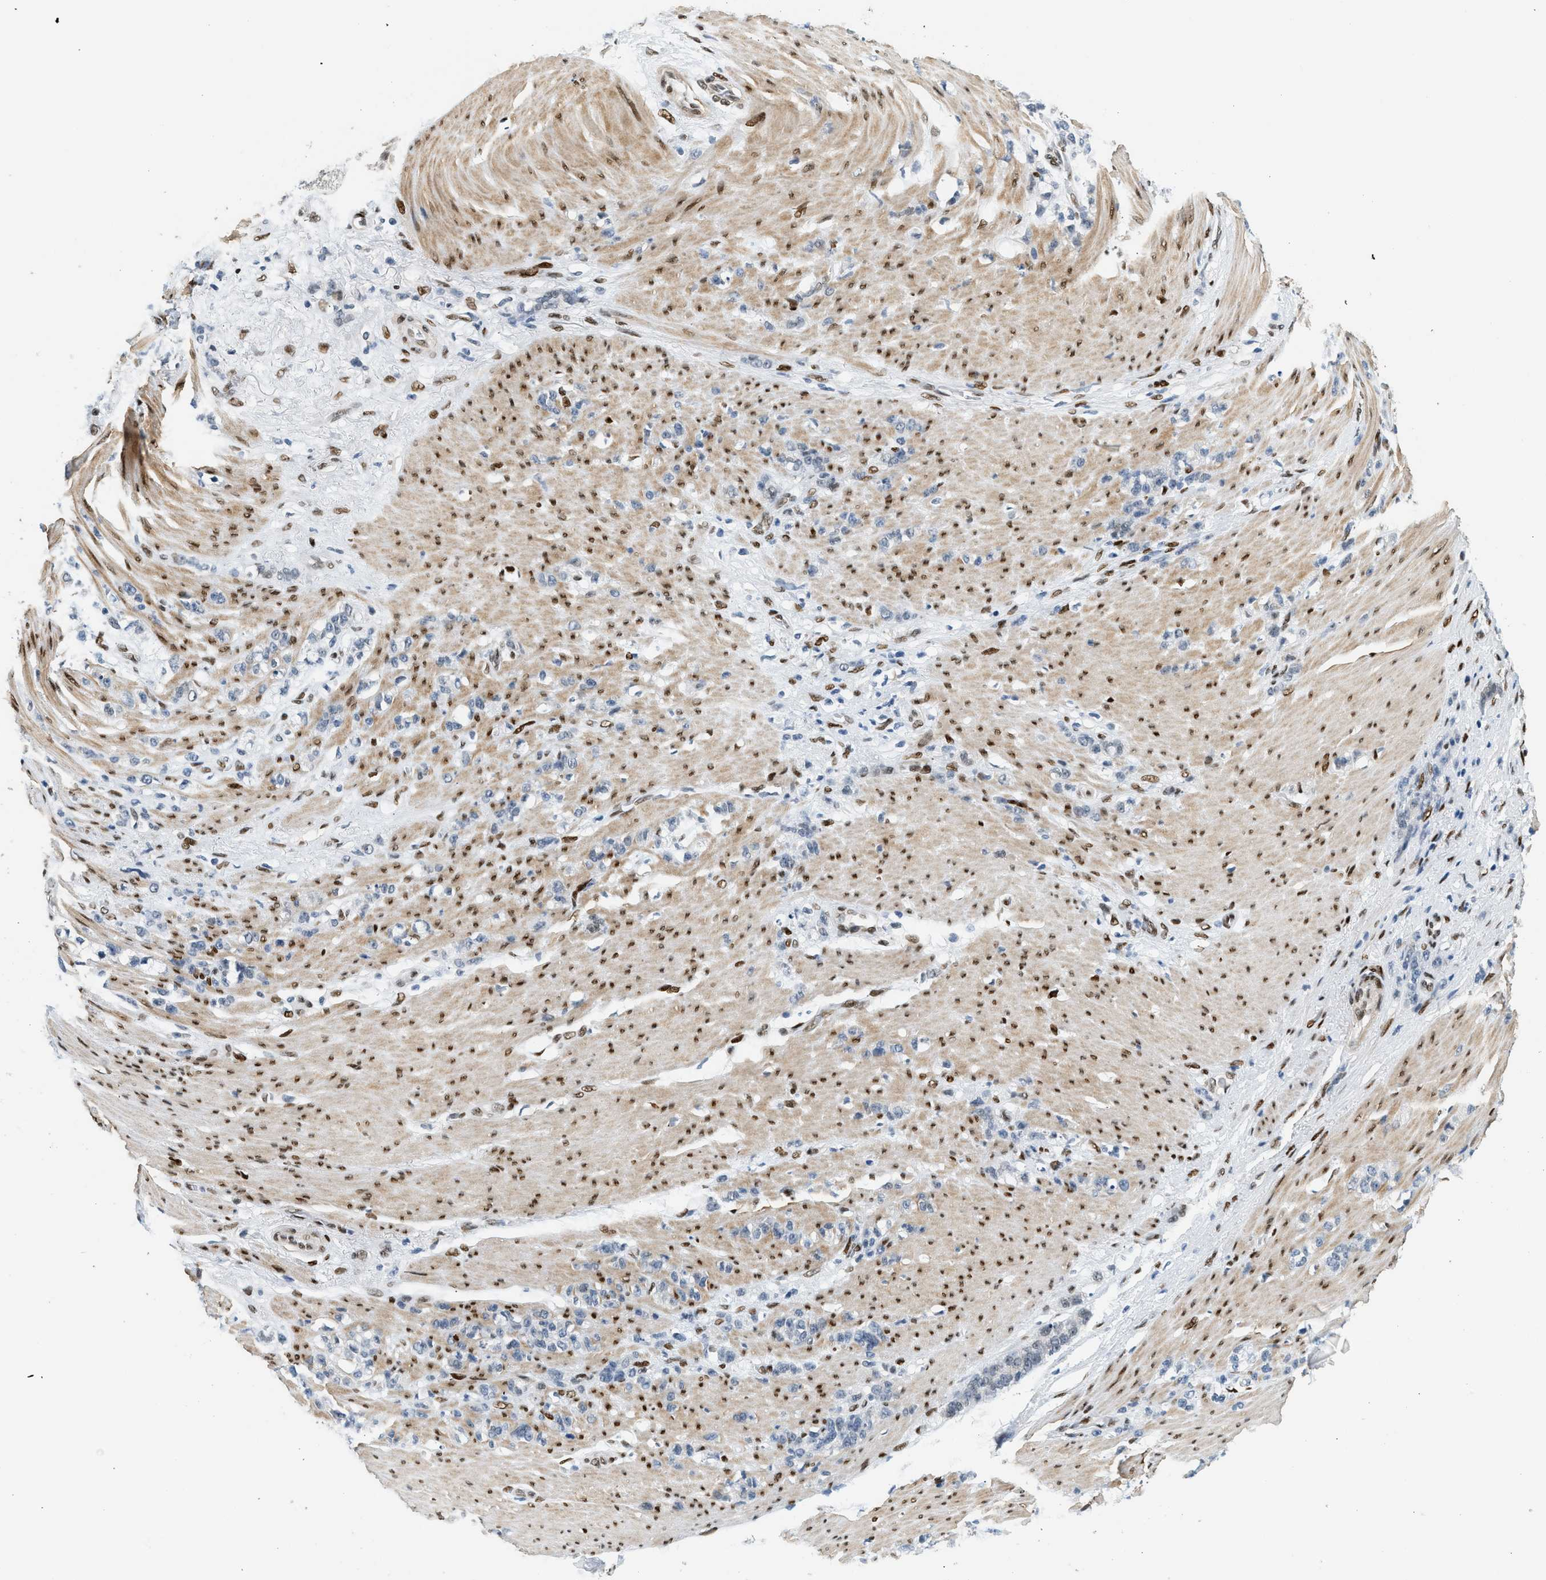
{"staining": {"intensity": "weak", "quantity": "<25%", "location": "nuclear"}, "tissue": "stomach cancer", "cell_type": "Tumor cells", "image_type": "cancer", "snomed": [{"axis": "morphology", "description": "Adenocarcinoma, NOS"}, {"axis": "topography", "description": "Stomach, lower"}], "caption": "Tumor cells are negative for protein expression in human adenocarcinoma (stomach). (Brightfield microscopy of DAB immunohistochemistry (IHC) at high magnification).", "gene": "ZBTB20", "patient": {"sex": "male", "age": 88}}